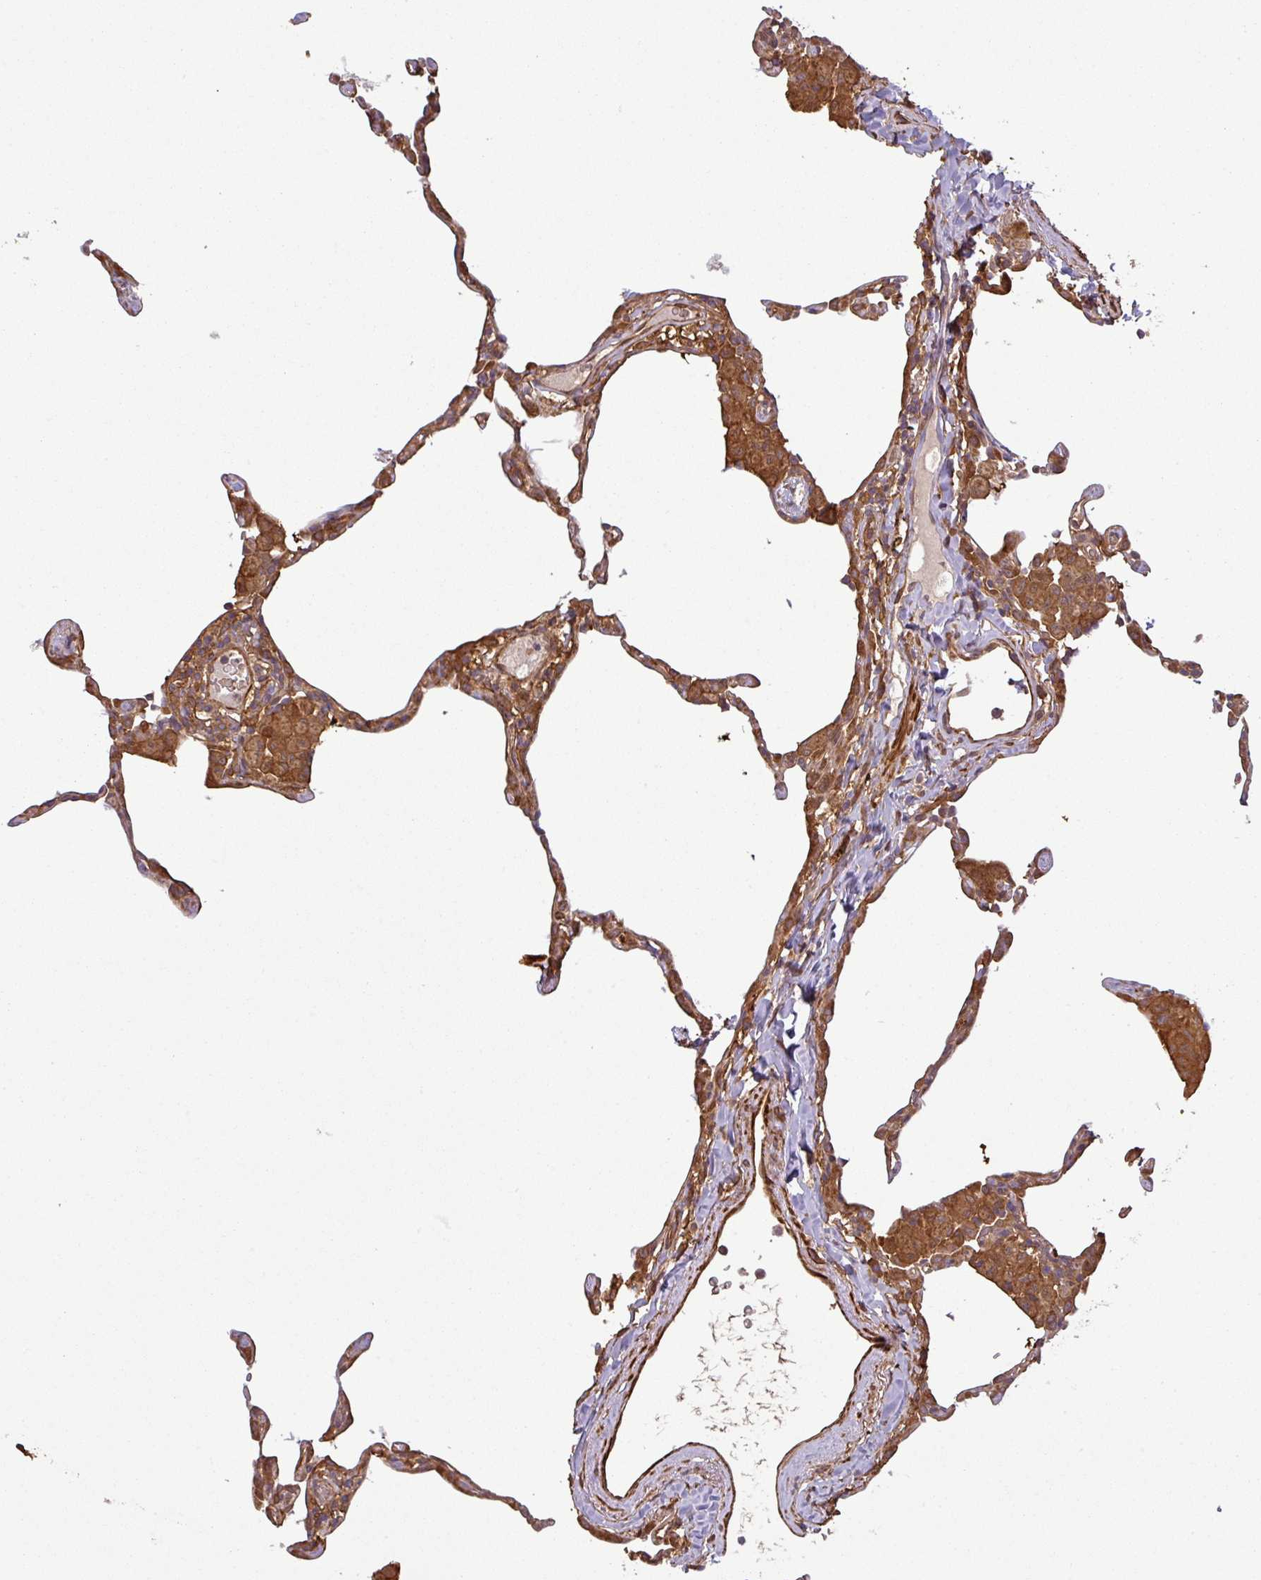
{"staining": {"intensity": "moderate", "quantity": "25%-75%", "location": "cytoplasmic/membranous"}, "tissue": "lung", "cell_type": "Alveolar cells", "image_type": "normal", "snomed": [{"axis": "morphology", "description": "Normal tissue, NOS"}, {"axis": "topography", "description": "Lung"}], "caption": "A brown stain highlights moderate cytoplasmic/membranous positivity of a protein in alveolar cells of unremarkable lung. The protein of interest is stained brown, and the nuclei are stained in blue (DAB IHC with brightfield microscopy, high magnification).", "gene": "MAP3K6", "patient": {"sex": "female", "age": 57}}